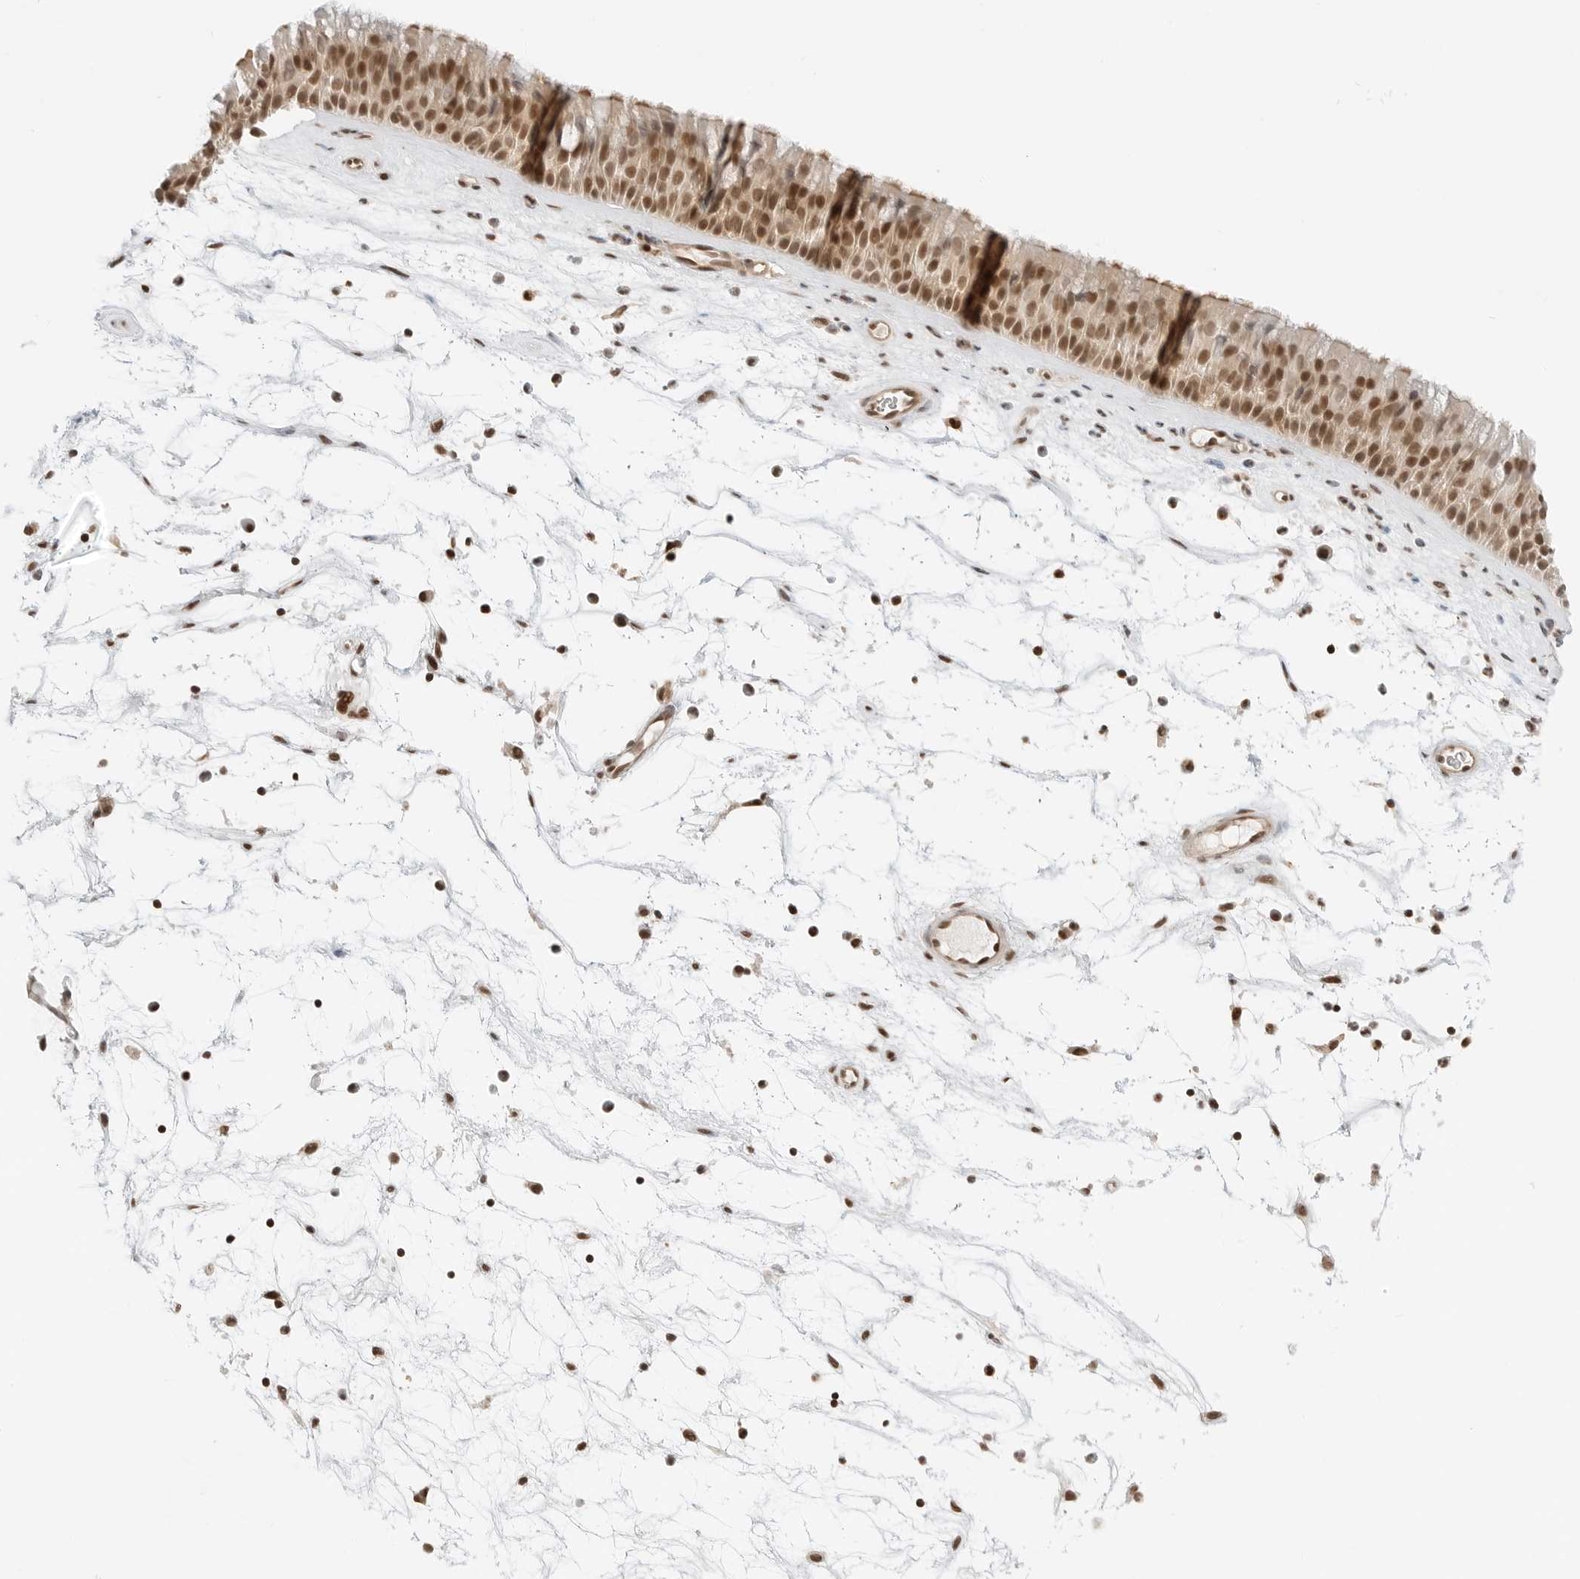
{"staining": {"intensity": "strong", "quantity": ">75%", "location": "cytoplasmic/membranous,nuclear"}, "tissue": "nasopharynx", "cell_type": "Respiratory epithelial cells", "image_type": "normal", "snomed": [{"axis": "morphology", "description": "Normal tissue, NOS"}, {"axis": "topography", "description": "Nasopharynx"}], "caption": "Brown immunohistochemical staining in benign human nasopharynx shows strong cytoplasmic/membranous,nuclear expression in about >75% of respiratory epithelial cells.", "gene": "CRTC2", "patient": {"sex": "male", "age": 64}}